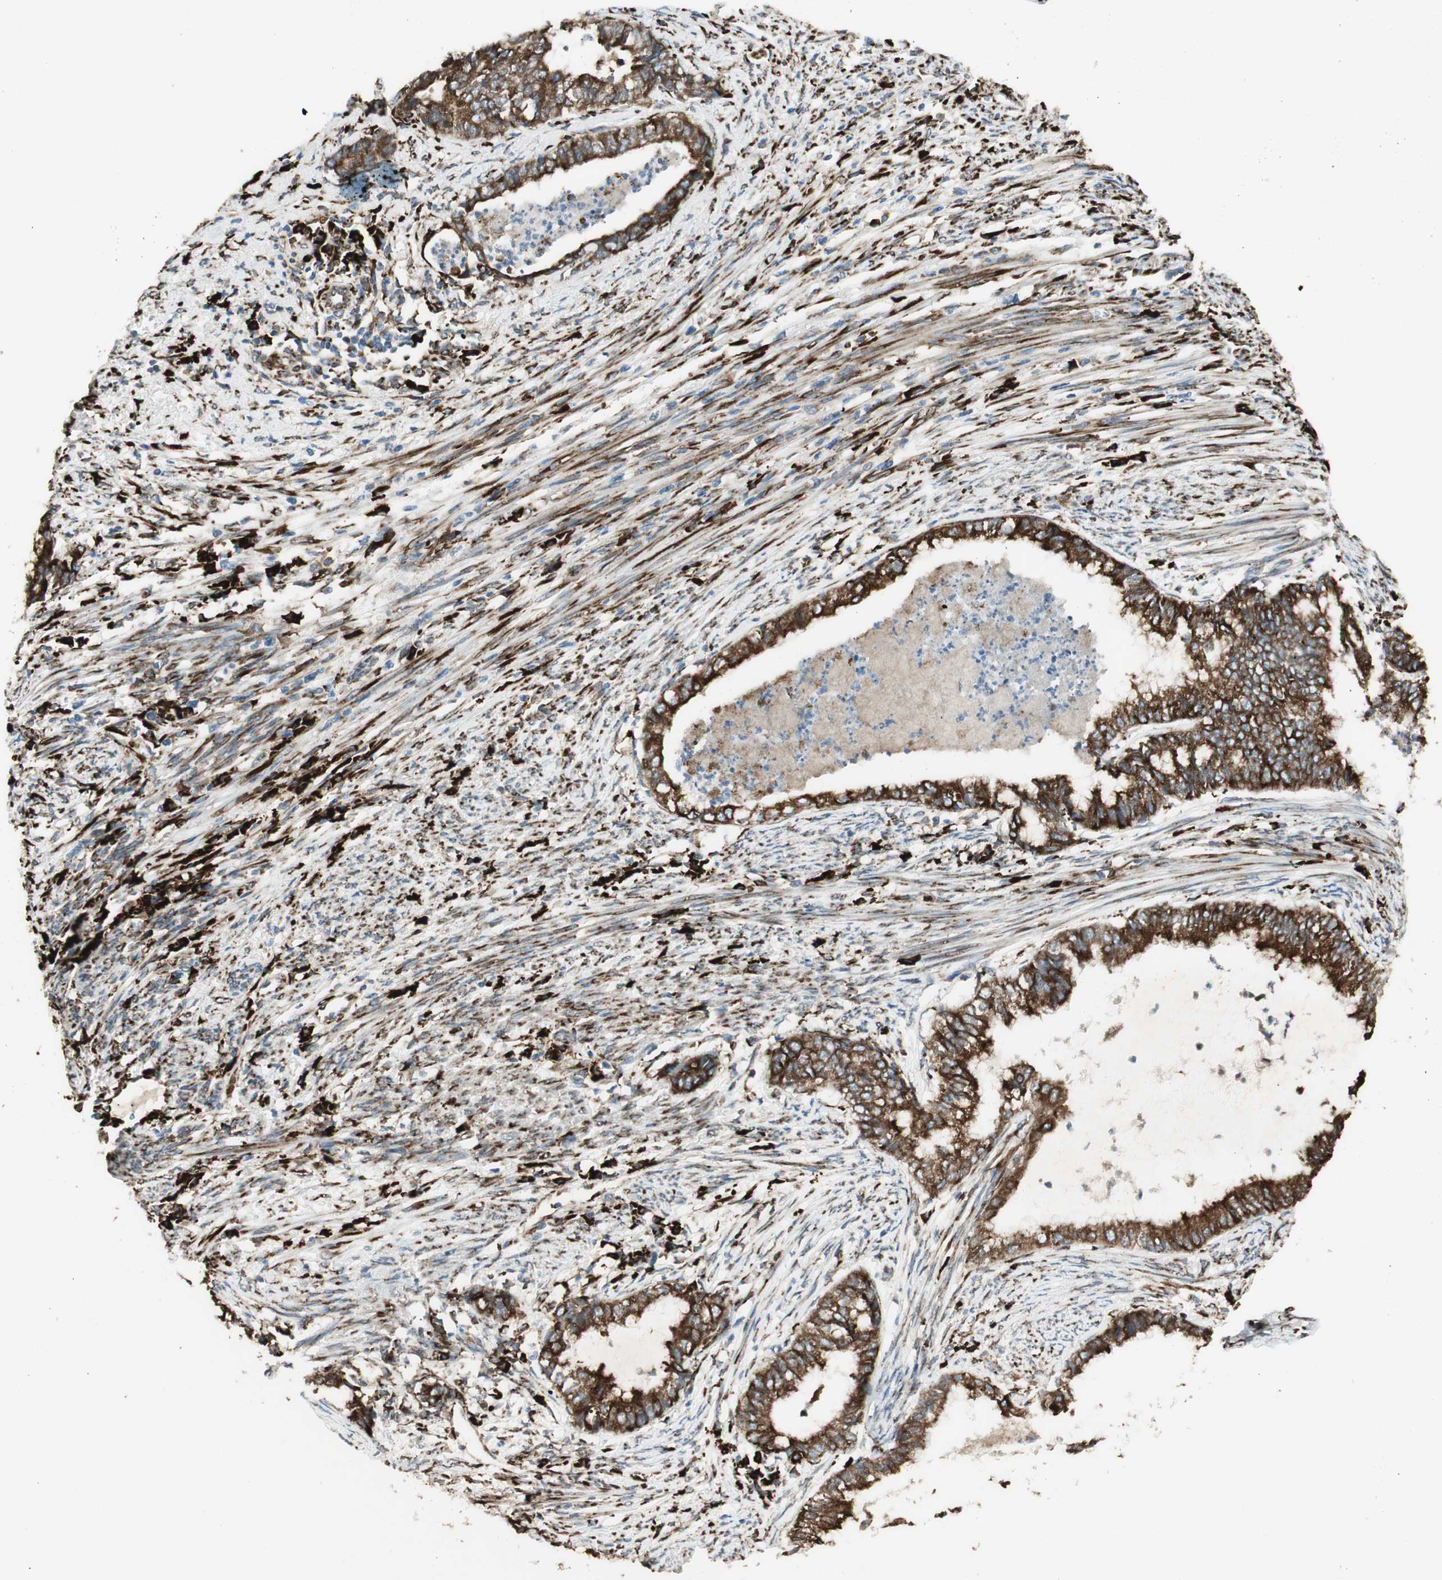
{"staining": {"intensity": "strong", "quantity": ">75%", "location": "cytoplasmic/membranous"}, "tissue": "endometrial cancer", "cell_type": "Tumor cells", "image_type": "cancer", "snomed": [{"axis": "morphology", "description": "Adenocarcinoma, NOS"}, {"axis": "topography", "description": "Endometrium"}], "caption": "An image of endometrial adenocarcinoma stained for a protein displays strong cytoplasmic/membranous brown staining in tumor cells.", "gene": "RRBP1", "patient": {"sex": "female", "age": 79}}